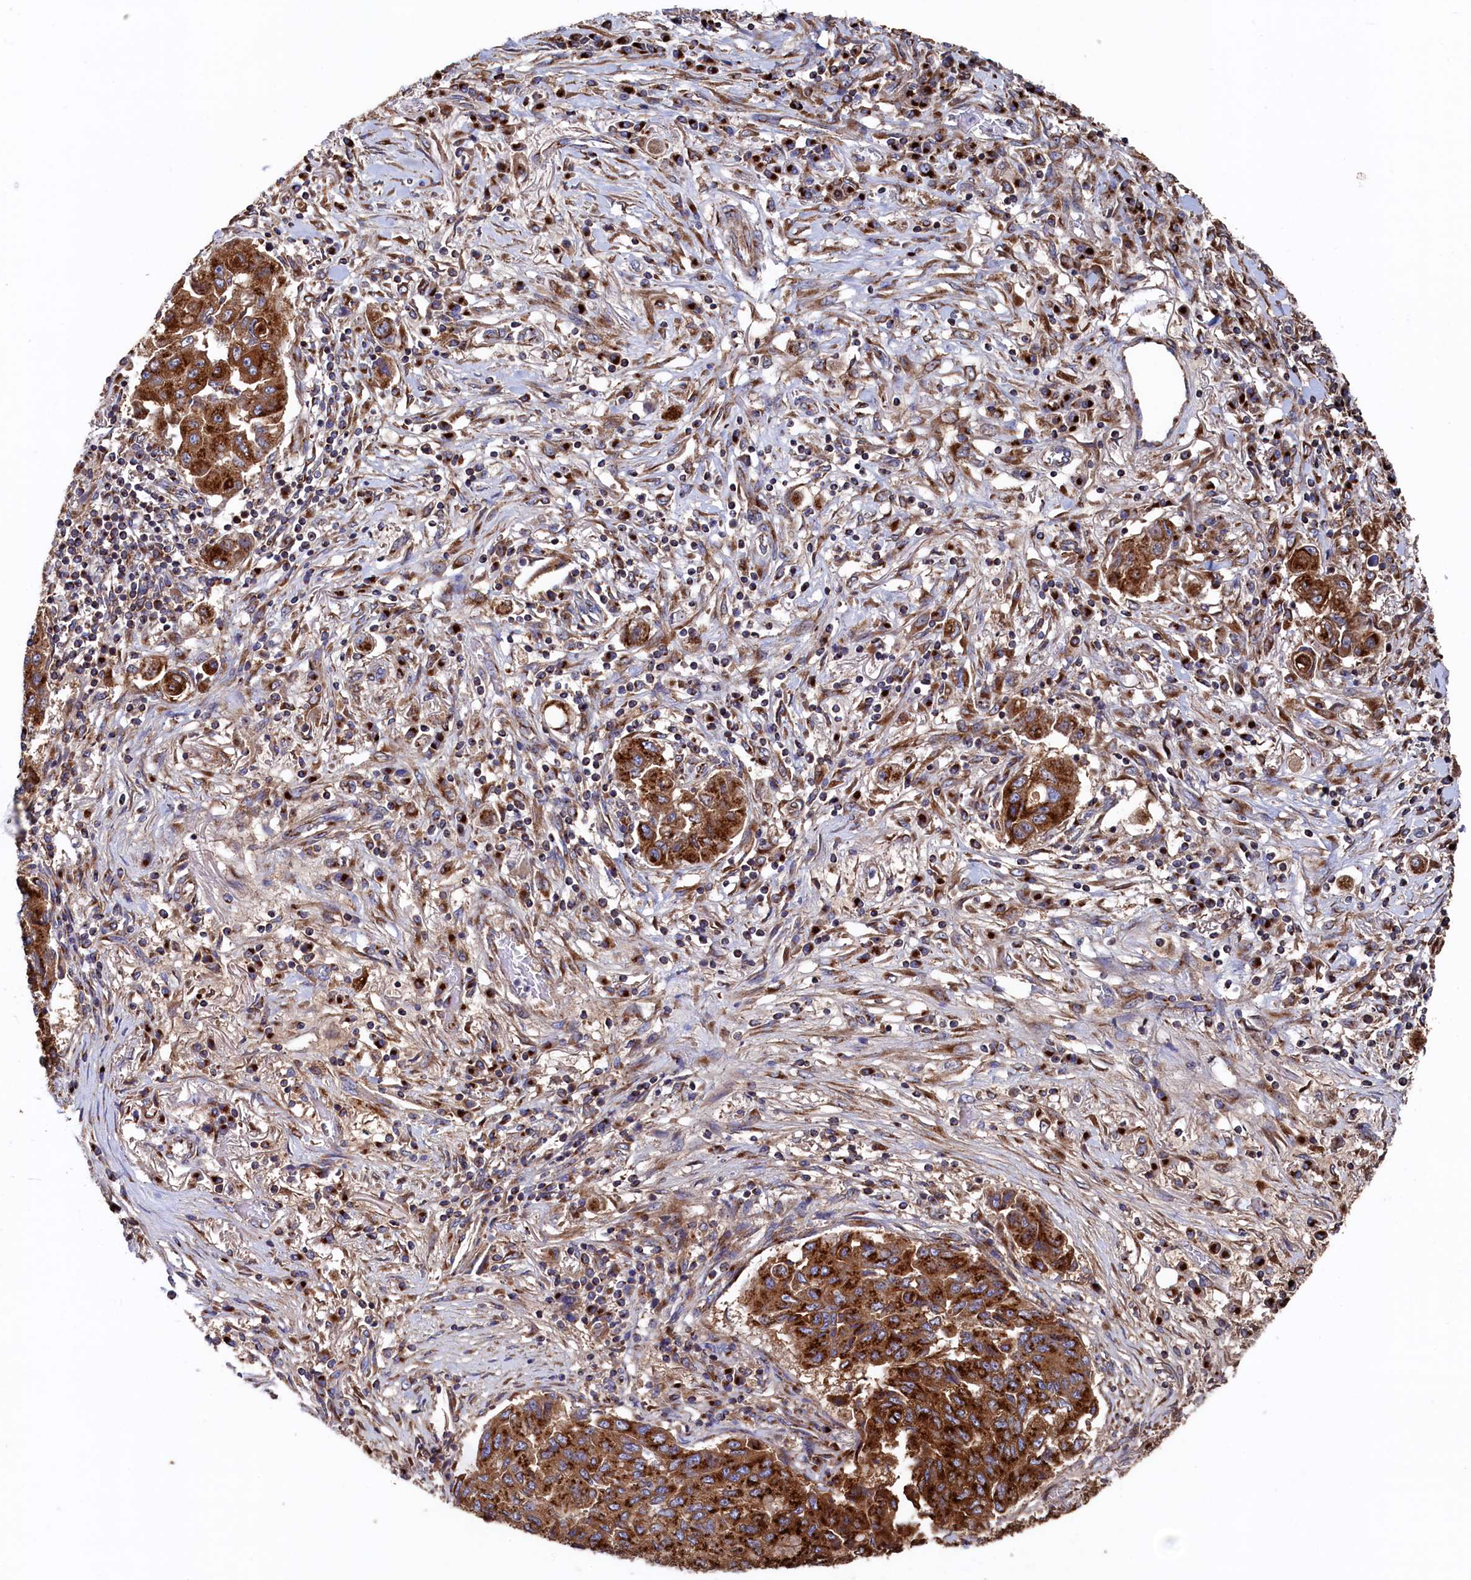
{"staining": {"intensity": "strong", "quantity": ">75%", "location": "cytoplasmic/membranous"}, "tissue": "lung cancer", "cell_type": "Tumor cells", "image_type": "cancer", "snomed": [{"axis": "morphology", "description": "Squamous cell carcinoma, NOS"}, {"axis": "topography", "description": "Lung"}], "caption": "Immunohistochemistry (DAB (3,3'-diaminobenzidine)) staining of squamous cell carcinoma (lung) exhibits strong cytoplasmic/membranous protein positivity in approximately >75% of tumor cells.", "gene": "PRRC1", "patient": {"sex": "male", "age": 74}}